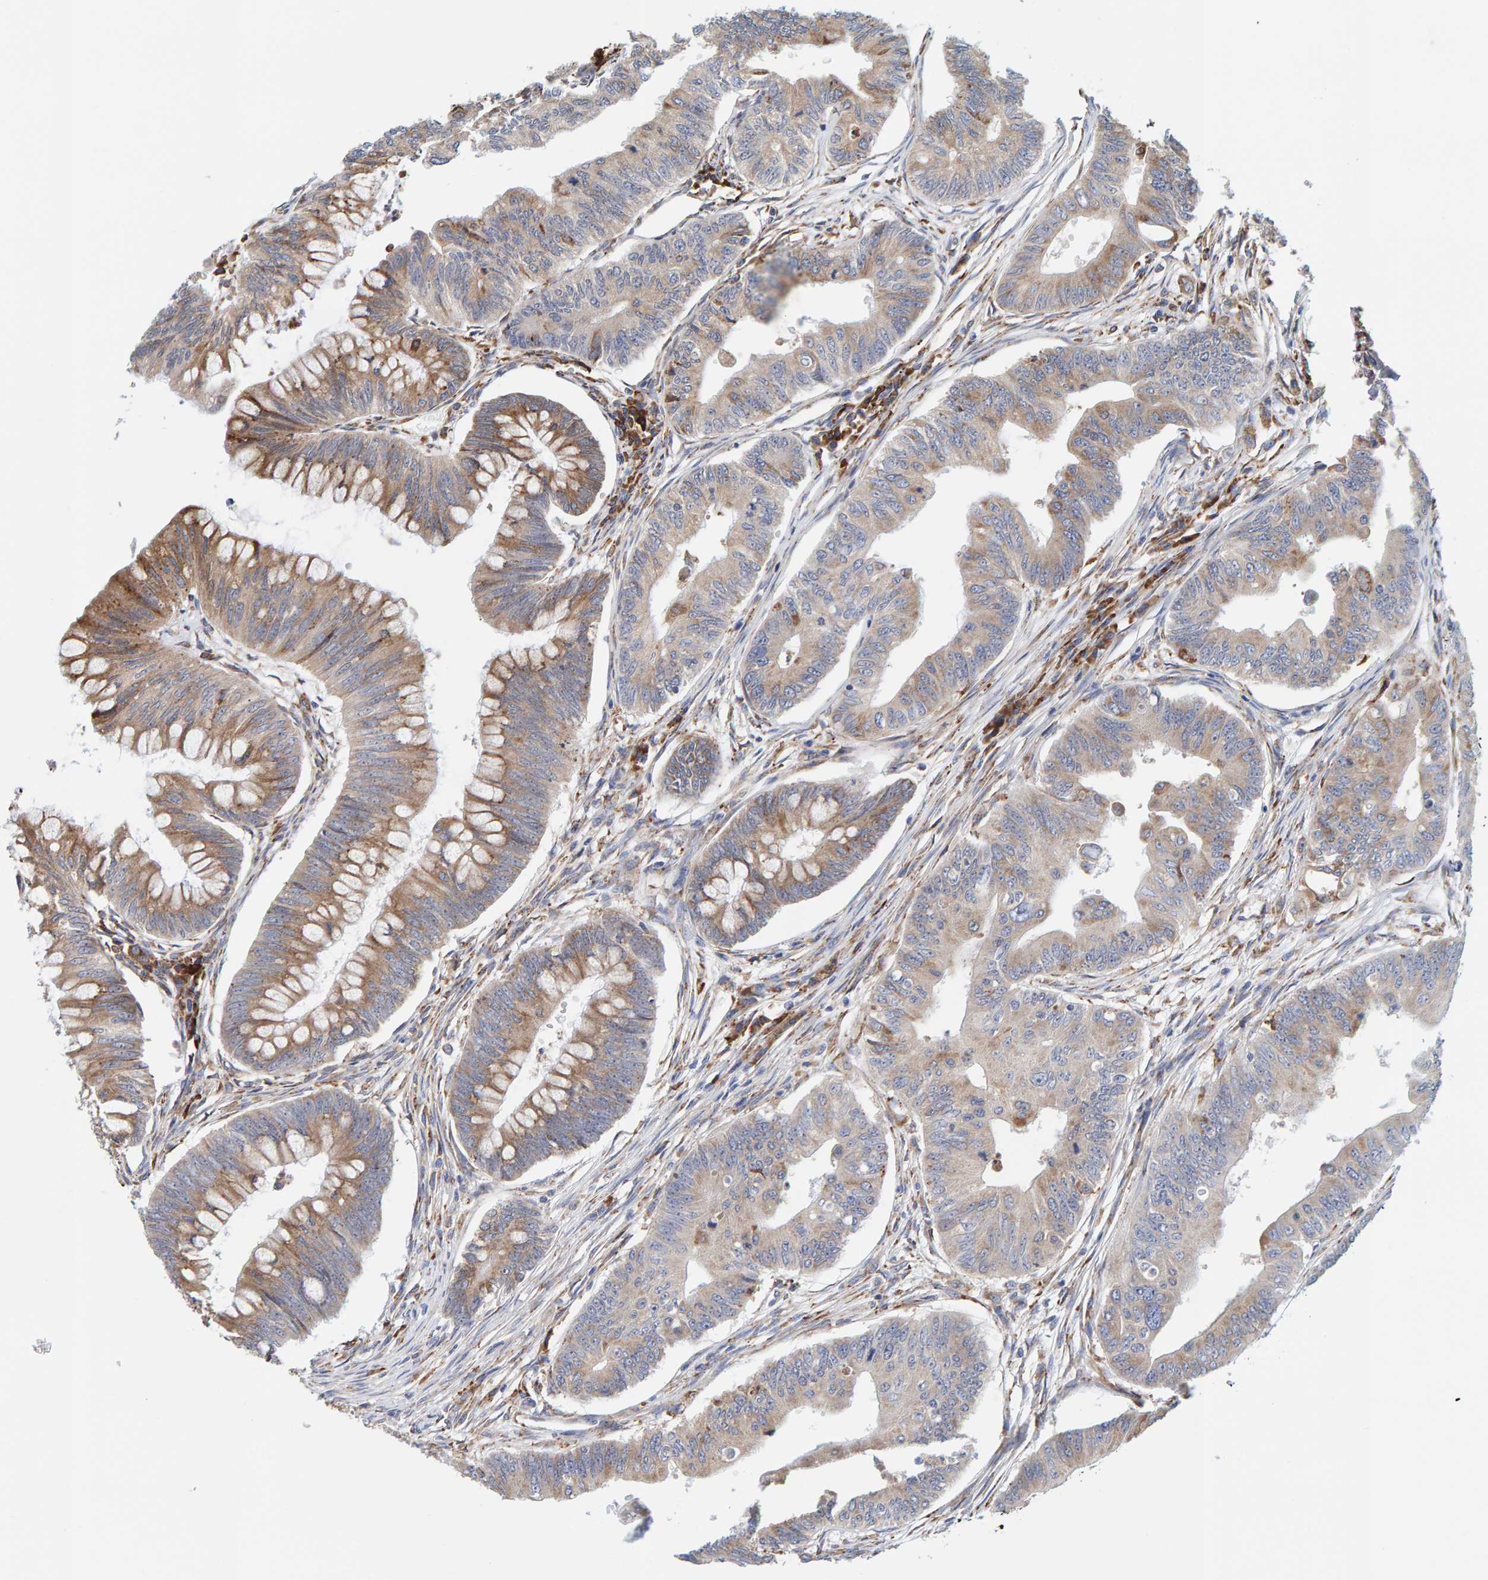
{"staining": {"intensity": "moderate", "quantity": "25%-75%", "location": "cytoplasmic/membranous"}, "tissue": "colorectal cancer", "cell_type": "Tumor cells", "image_type": "cancer", "snomed": [{"axis": "morphology", "description": "Adenoma, NOS"}, {"axis": "morphology", "description": "Adenocarcinoma, NOS"}, {"axis": "topography", "description": "Colon"}], "caption": "Approximately 25%-75% of tumor cells in colorectal cancer reveal moderate cytoplasmic/membranous protein expression as visualized by brown immunohistochemical staining.", "gene": "SGPL1", "patient": {"sex": "male", "age": 79}}